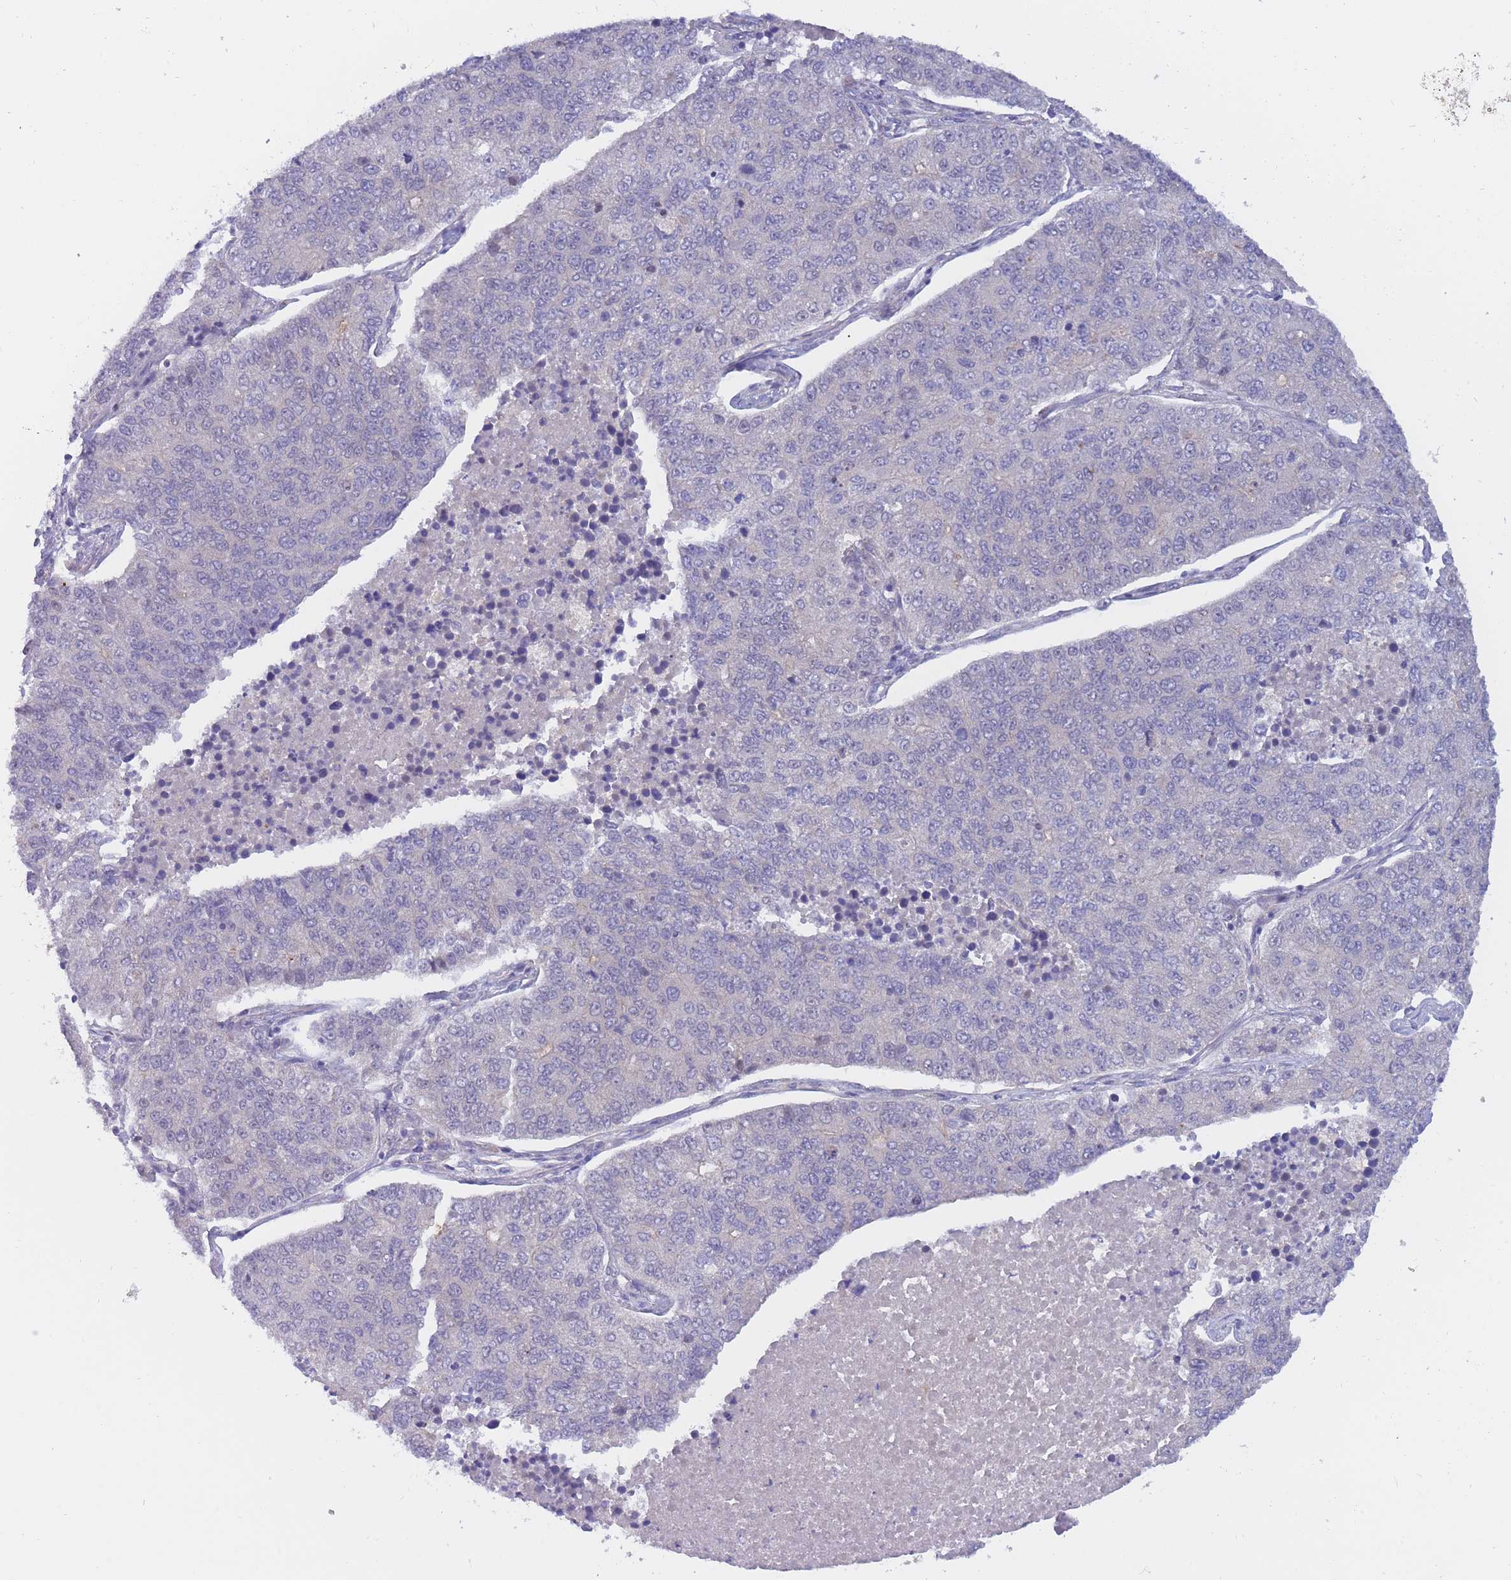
{"staining": {"intensity": "negative", "quantity": "none", "location": "none"}, "tissue": "lung cancer", "cell_type": "Tumor cells", "image_type": "cancer", "snomed": [{"axis": "morphology", "description": "Adenocarcinoma, NOS"}, {"axis": "topography", "description": "Lung"}], "caption": "Lung cancer (adenocarcinoma) stained for a protein using IHC demonstrates no positivity tumor cells.", "gene": "APOL4", "patient": {"sex": "male", "age": 49}}